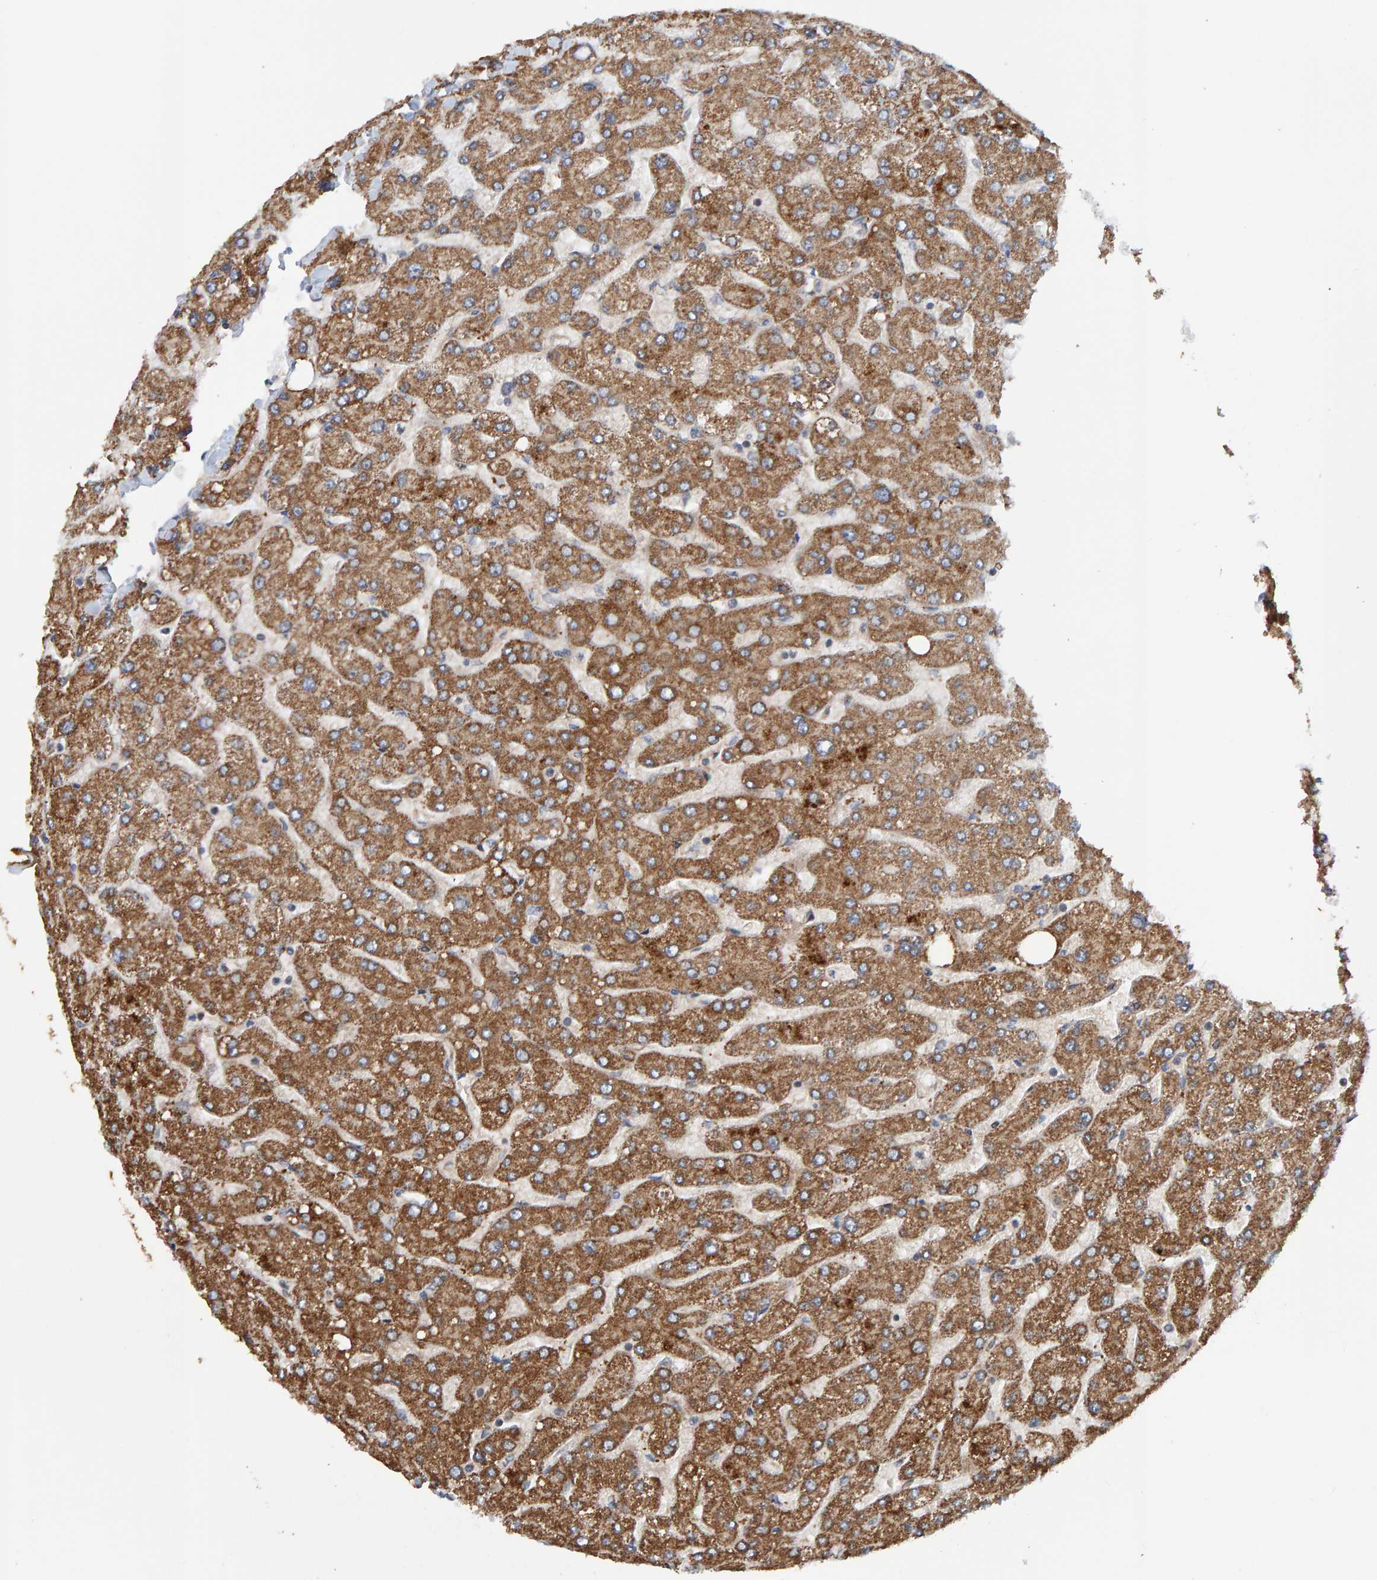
{"staining": {"intensity": "moderate", "quantity": ">75%", "location": "cytoplasmic/membranous"}, "tissue": "liver", "cell_type": "Cholangiocytes", "image_type": "normal", "snomed": [{"axis": "morphology", "description": "Normal tissue, NOS"}, {"axis": "topography", "description": "Liver"}], "caption": "A medium amount of moderate cytoplasmic/membranous positivity is seen in approximately >75% of cholangiocytes in normal liver. (Stains: DAB (3,3'-diaminobenzidine) in brown, nuclei in blue, Microscopy: brightfield microscopy at high magnification).", "gene": "SCRN2", "patient": {"sex": "male", "age": 55}}